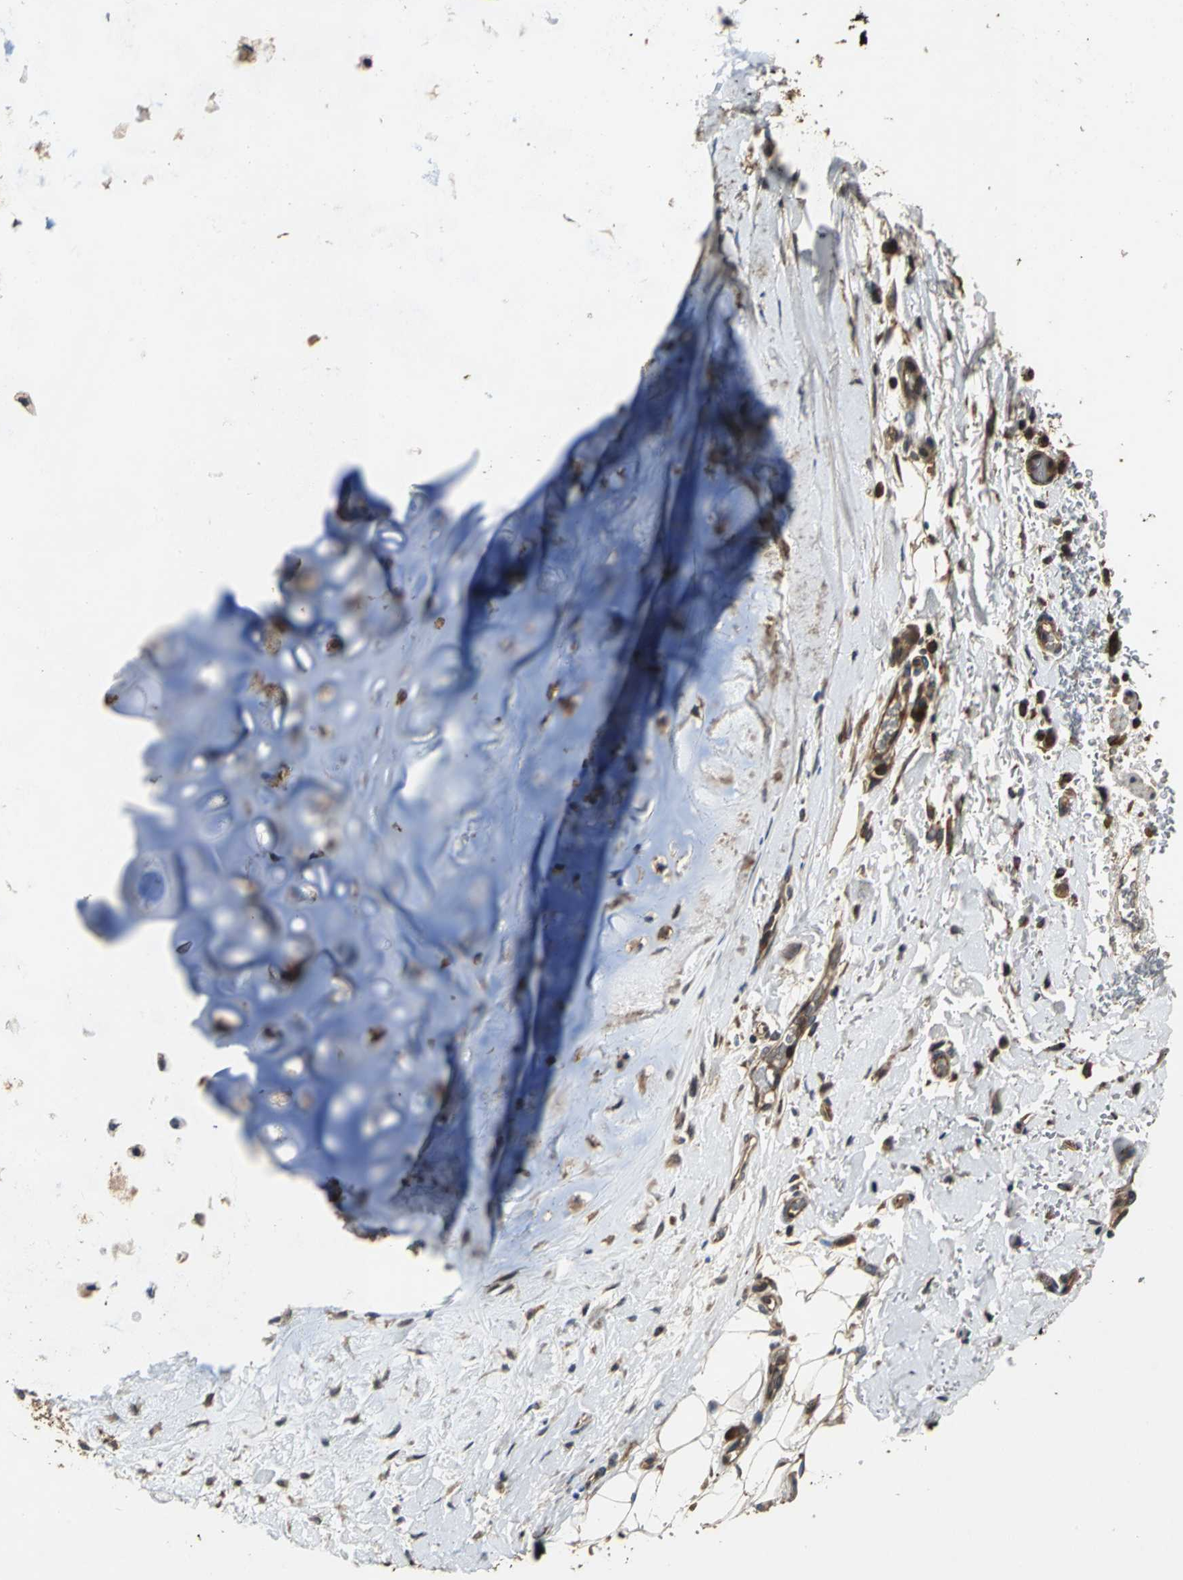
{"staining": {"intensity": "negative", "quantity": "none", "location": "none"}, "tissue": "adipose tissue", "cell_type": "Adipocytes", "image_type": "normal", "snomed": [{"axis": "morphology", "description": "Normal tissue, NOS"}, {"axis": "topography", "description": "Cartilage tissue"}, {"axis": "topography", "description": "Bronchus"}], "caption": "An IHC micrograph of unremarkable adipose tissue is shown. There is no staining in adipocytes of adipose tissue.", "gene": "ZNF608", "patient": {"sex": "female", "age": 73}}